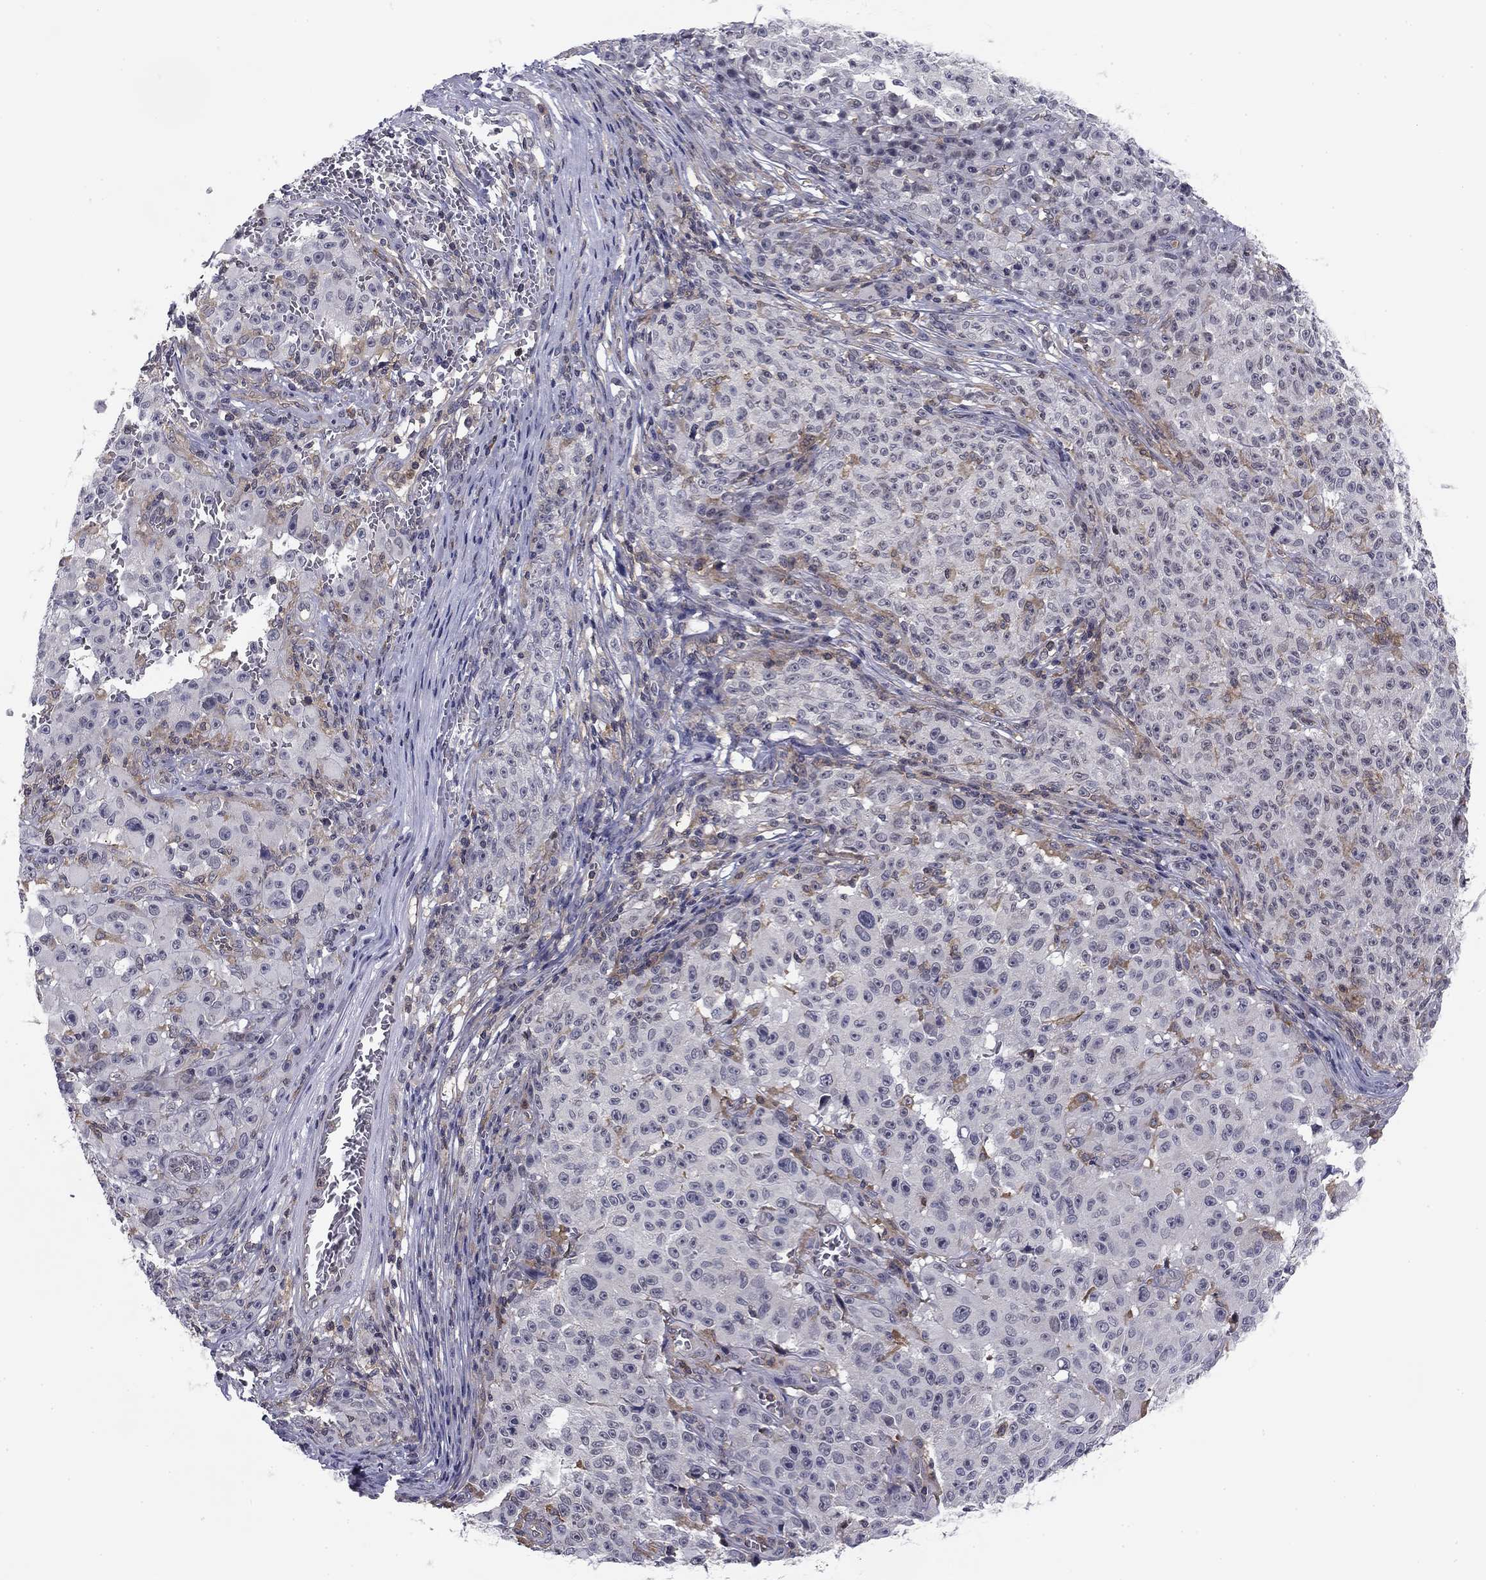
{"staining": {"intensity": "negative", "quantity": "none", "location": "none"}, "tissue": "melanoma", "cell_type": "Tumor cells", "image_type": "cancer", "snomed": [{"axis": "morphology", "description": "Malignant melanoma, NOS"}, {"axis": "topography", "description": "Skin"}], "caption": "Immunohistochemistry (IHC) micrograph of neoplastic tissue: malignant melanoma stained with DAB (3,3'-diaminobenzidine) exhibits no significant protein expression in tumor cells. (Brightfield microscopy of DAB (3,3'-diaminobenzidine) immunohistochemistry (IHC) at high magnification).", "gene": "PLCB2", "patient": {"sex": "female", "age": 82}}